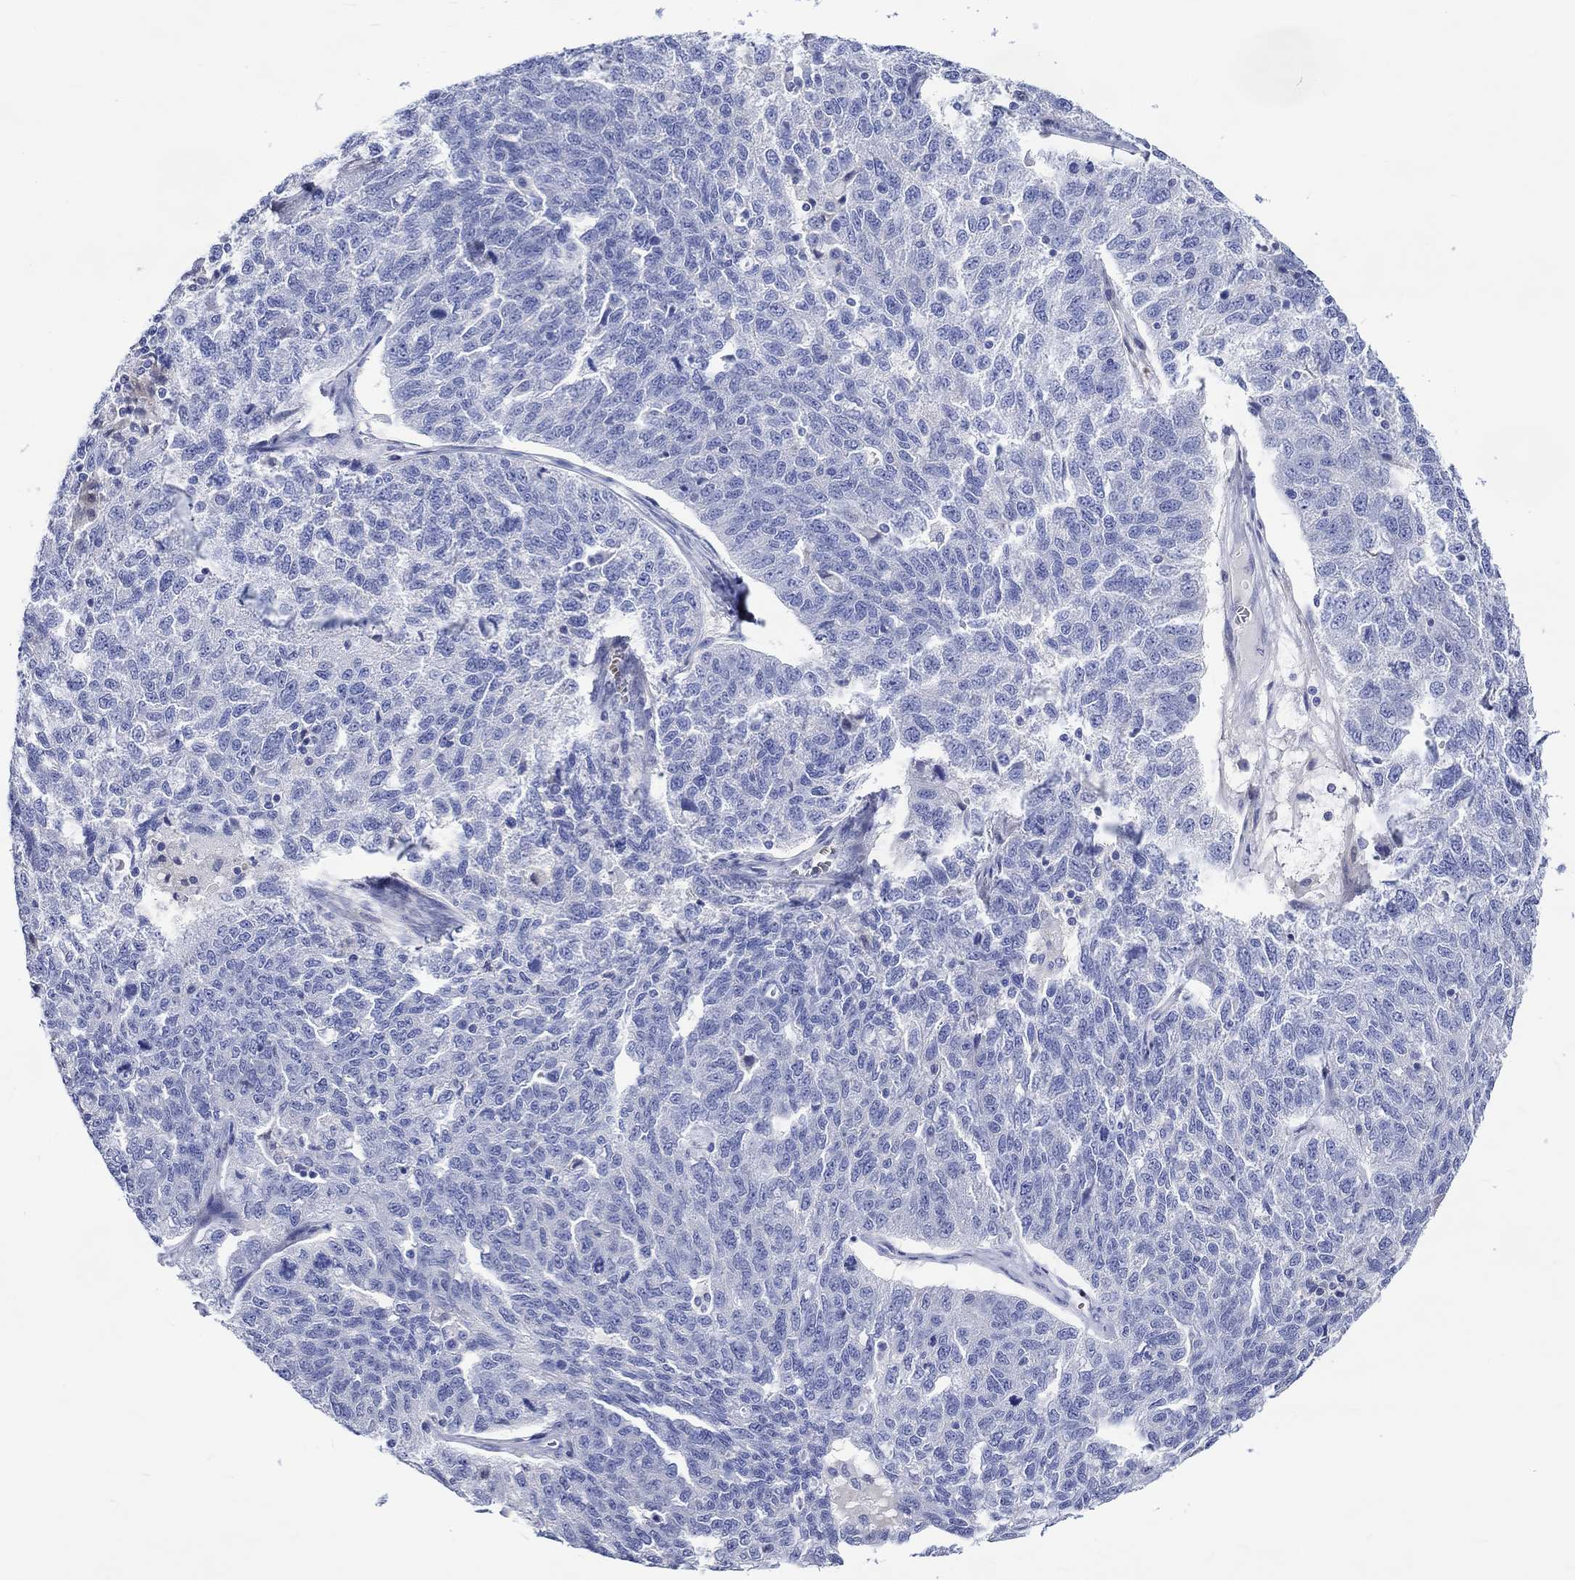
{"staining": {"intensity": "negative", "quantity": "none", "location": "none"}, "tissue": "ovarian cancer", "cell_type": "Tumor cells", "image_type": "cancer", "snomed": [{"axis": "morphology", "description": "Cystadenocarcinoma, serous, NOS"}, {"axis": "topography", "description": "Ovary"}], "caption": "Immunohistochemical staining of human ovarian cancer exhibits no significant staining in tumor cells.", "gene": "NRIP3", "patient": {"sex": "female", "age": 71}}